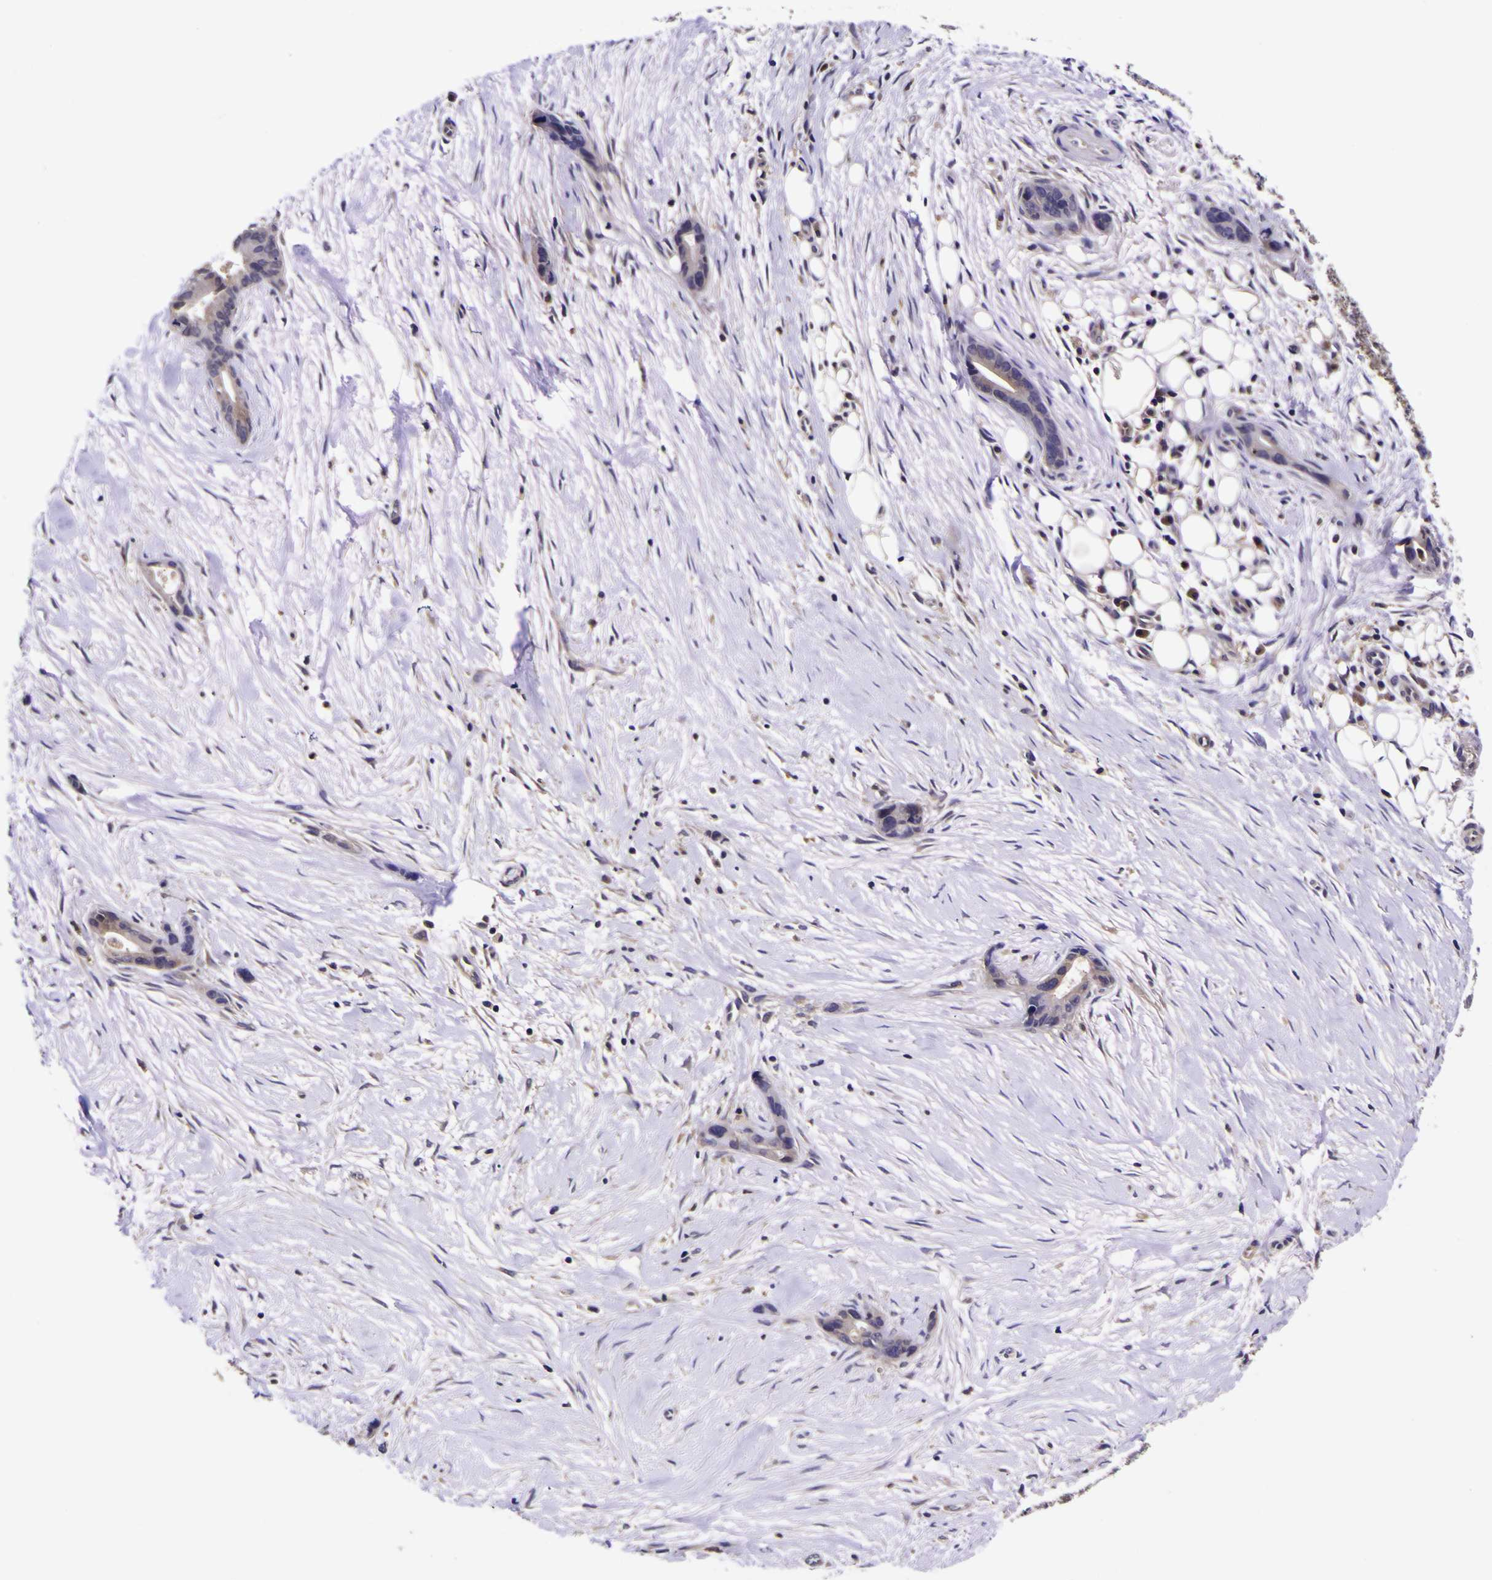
{"staining": {"intensity": "negative", "quantity": "none", "location": "none"}, "tissue": "liver cancer", "cell_type": "Tumor cells", "image_type": "cancer", "snomed": [{"axis": "morphology", "description": "Cholangiocarcinoma"}, {"axis": "topography", "description": "Liver"}], "caption": "High magnification brightfield microscopy of cholangiocarcinoma (liver) stained with DAB (3,3'-diaminobenzidine) (brown) and counterstained with hematoxylin (blue): tumor cells show no significant expression. (DAB (3,3'-diaminobenzidine) immunohistochemistry visualized using brightfield microscopy, high magnification).", "gene": "MAPK14", "patient": {"sex": "female", "age": 55}}